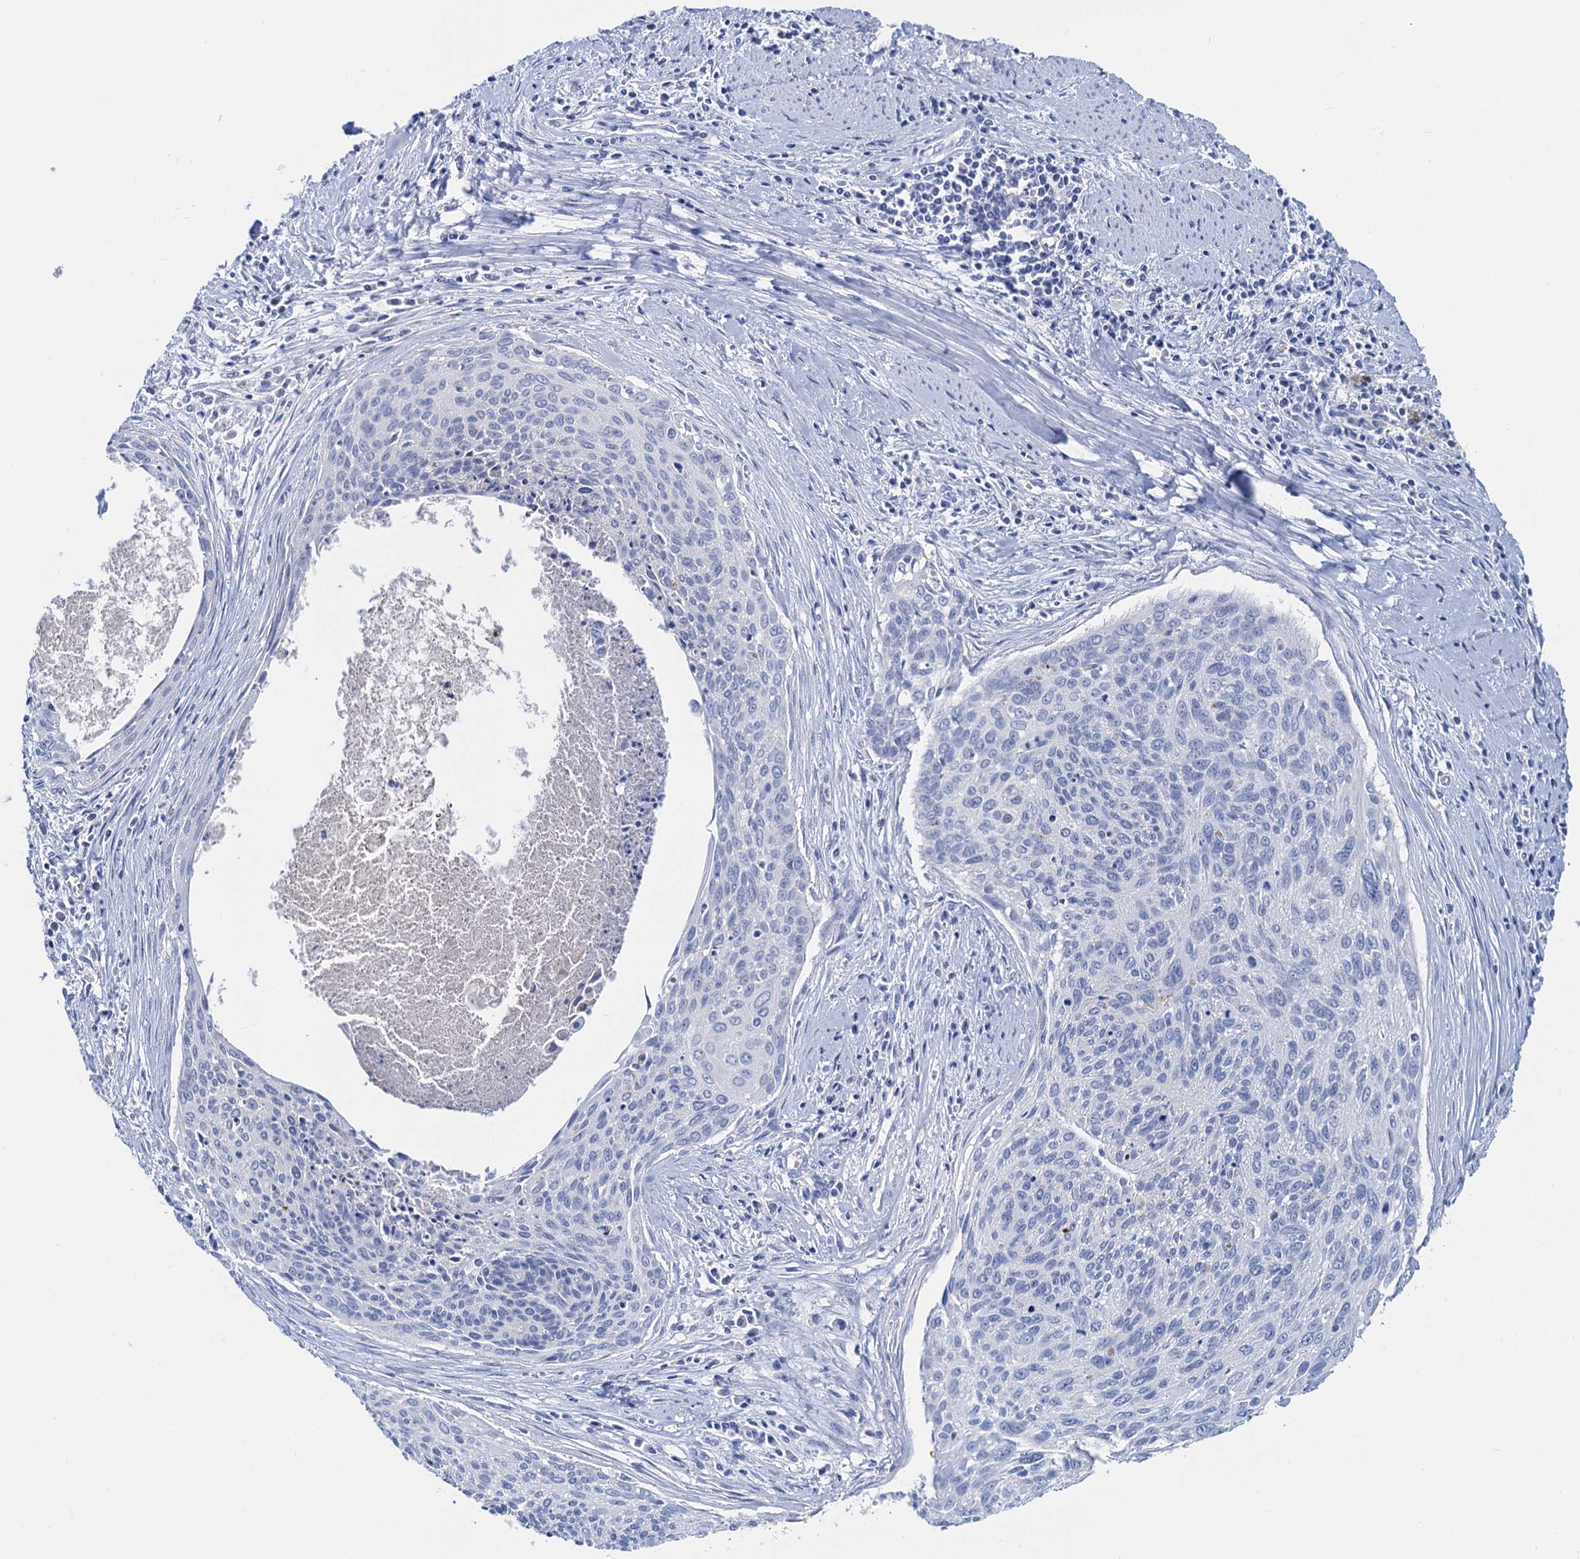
{"staining": {"intensity": "negative", "quantity": "none", "location": "none"}, "tissue": "cervical cancer", "cell_type": "Tumor cells", "image_type": "cancer", "snomed": [{"axis": "morphology", "description": "Squamous cell carcinoma, NOS"}, {"axis": "topography", "description": "Cervix"}], "caption": "Tumor cells show no significant staining in cervical squamous cell carcinoma. The staining is performed using DAB (3,3'-diaminobenzidine) brown chromogen with nuclei counter-stained in using hematoxylin.", "gene": "FAH", "patient": {"sex": "female", "age": 55}}